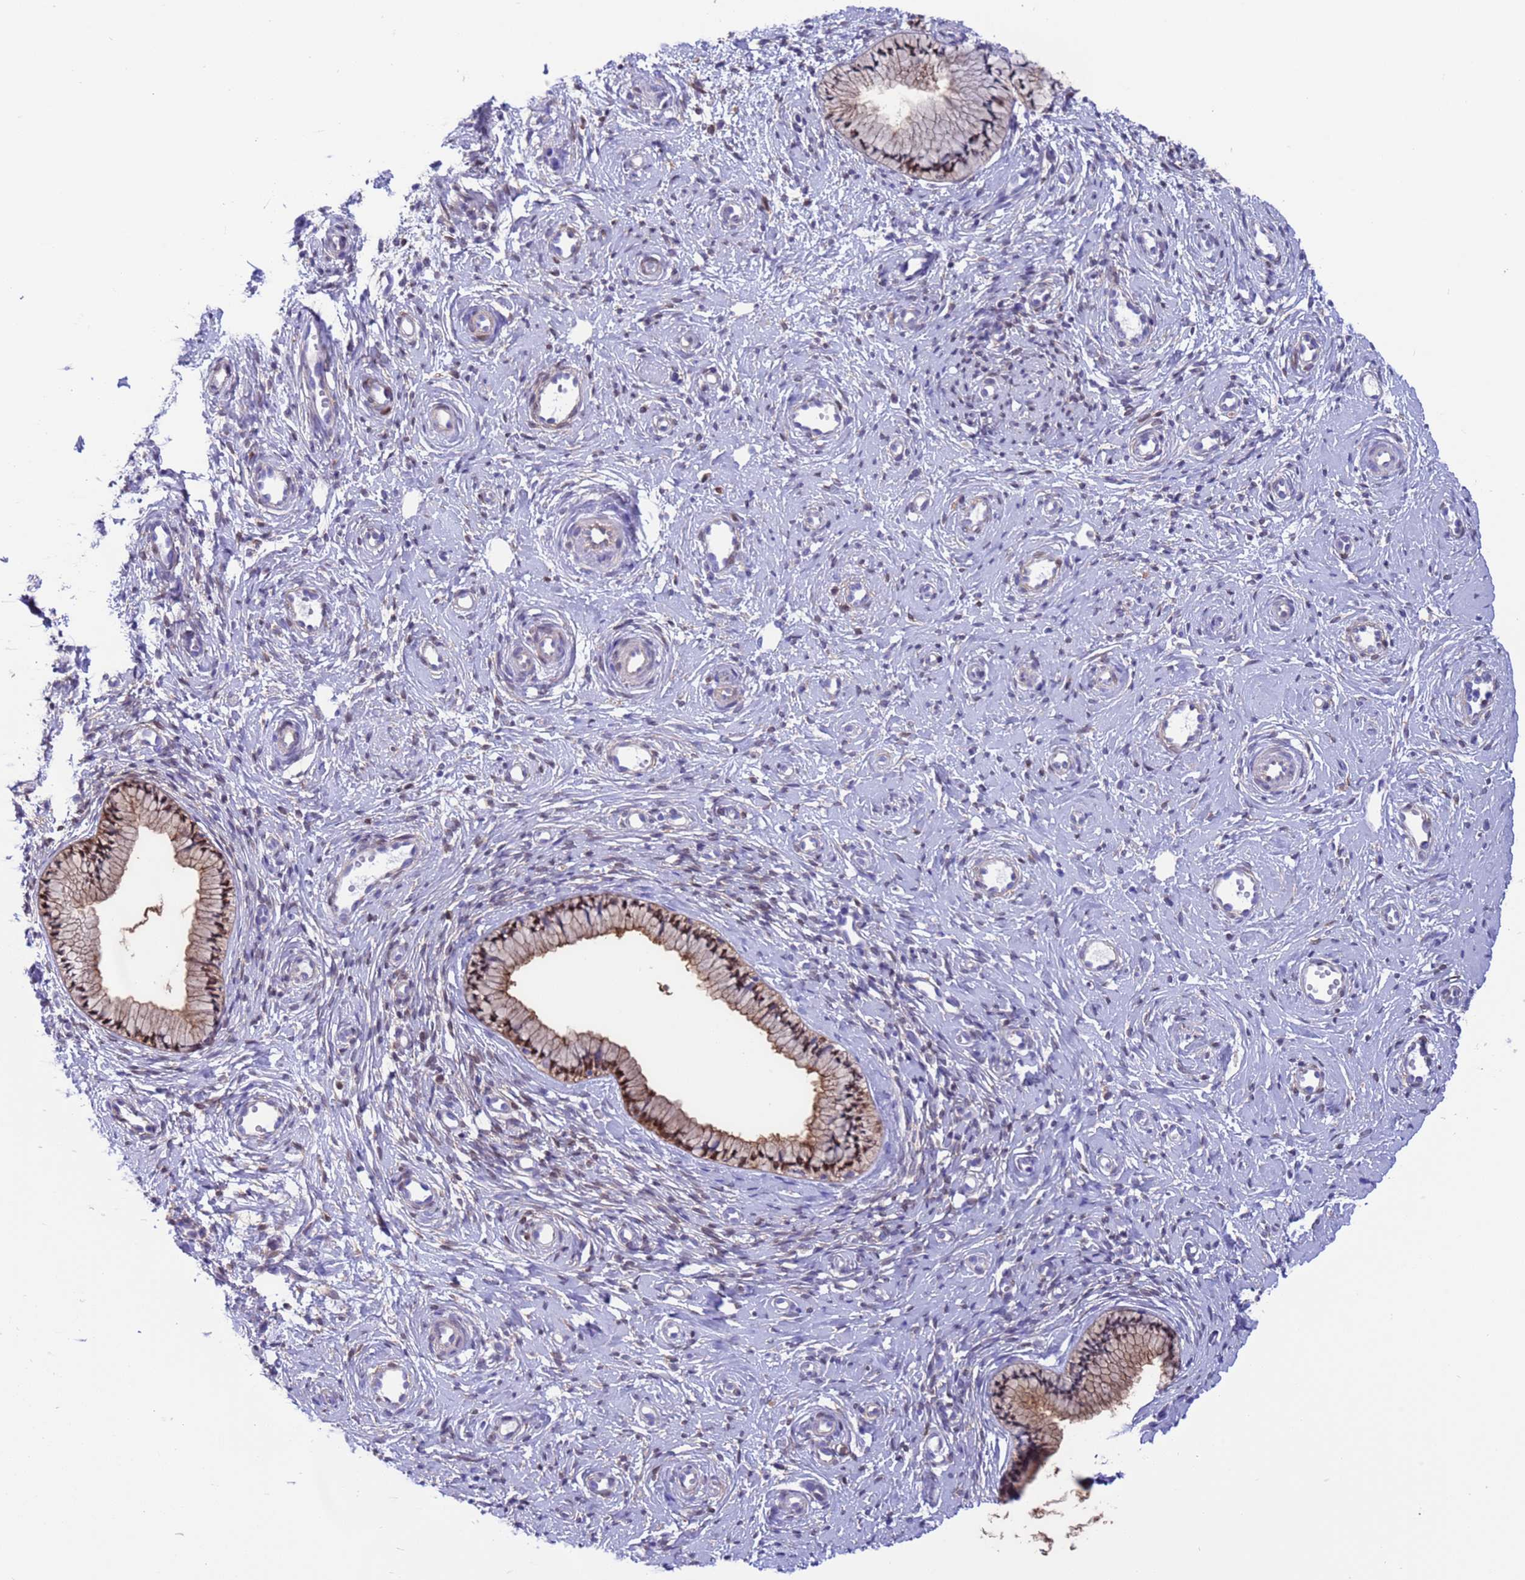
{"staining": {"intensity": "moderate", "quantity": "25%-75%", "location": "cytoplasmic/membranous"}, "tissue": "cervix", "cell_type": "Glandular cells", "image_type": "normal", "snomed": [{"axis": "morphology", "description": "Normal tissue, NOS"}, {"axis": "topography", "description": "Cervix"}], "caption": "Immunohistochemistry (IHC) image of unremarkable cervix: cervix stained using immunohistochemistry demonstrates medium levels of moderate protein expression localized specifically in the cytoplasmic/membranous of glandular cells, appearing as a cytoplasmic/membranous brown color.", "gene": "C6orf47", "patient": {"sex": "female", "age": 57}}